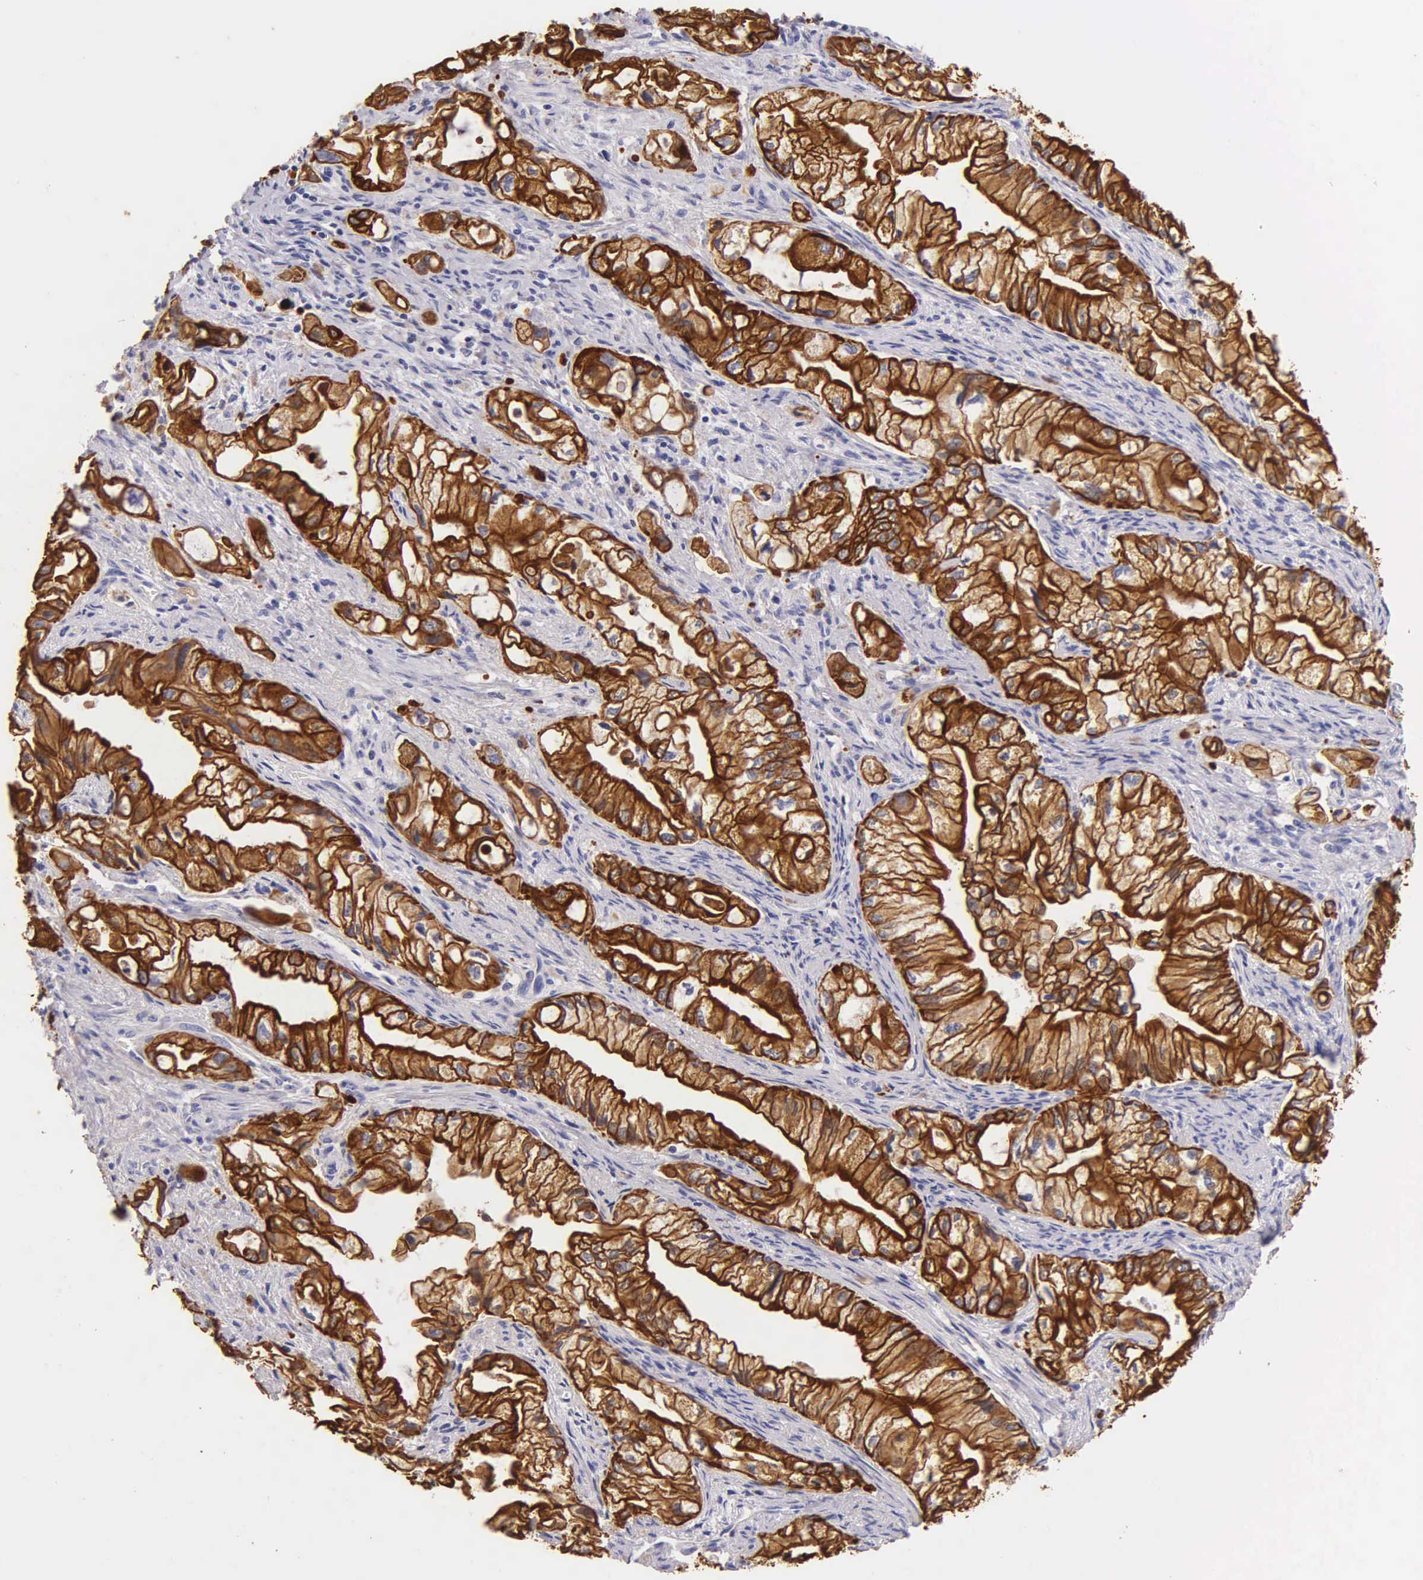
{"staining": {"intensity": "strong", "quantity": ">75%", "location": "cytoplasmic/membranous"}, "tissue": "pancreatic cancer", "cell_type": "Tumor cells", "image_type": "cancer", "snomed": [{"axis": "morphology", "description": "Adenocarcinoma, NOS"}, {"axis": "topography", "description": "Pancreas"}], "caption": "Human pancreatic adenocarcinoma stained for a protein (brown) reveals strong cytoplasmic/membranous positive positivity in approximately >75% of tumor cells.", "gene": "KRT17", "patient": {"sex": "male", "age": 79}}